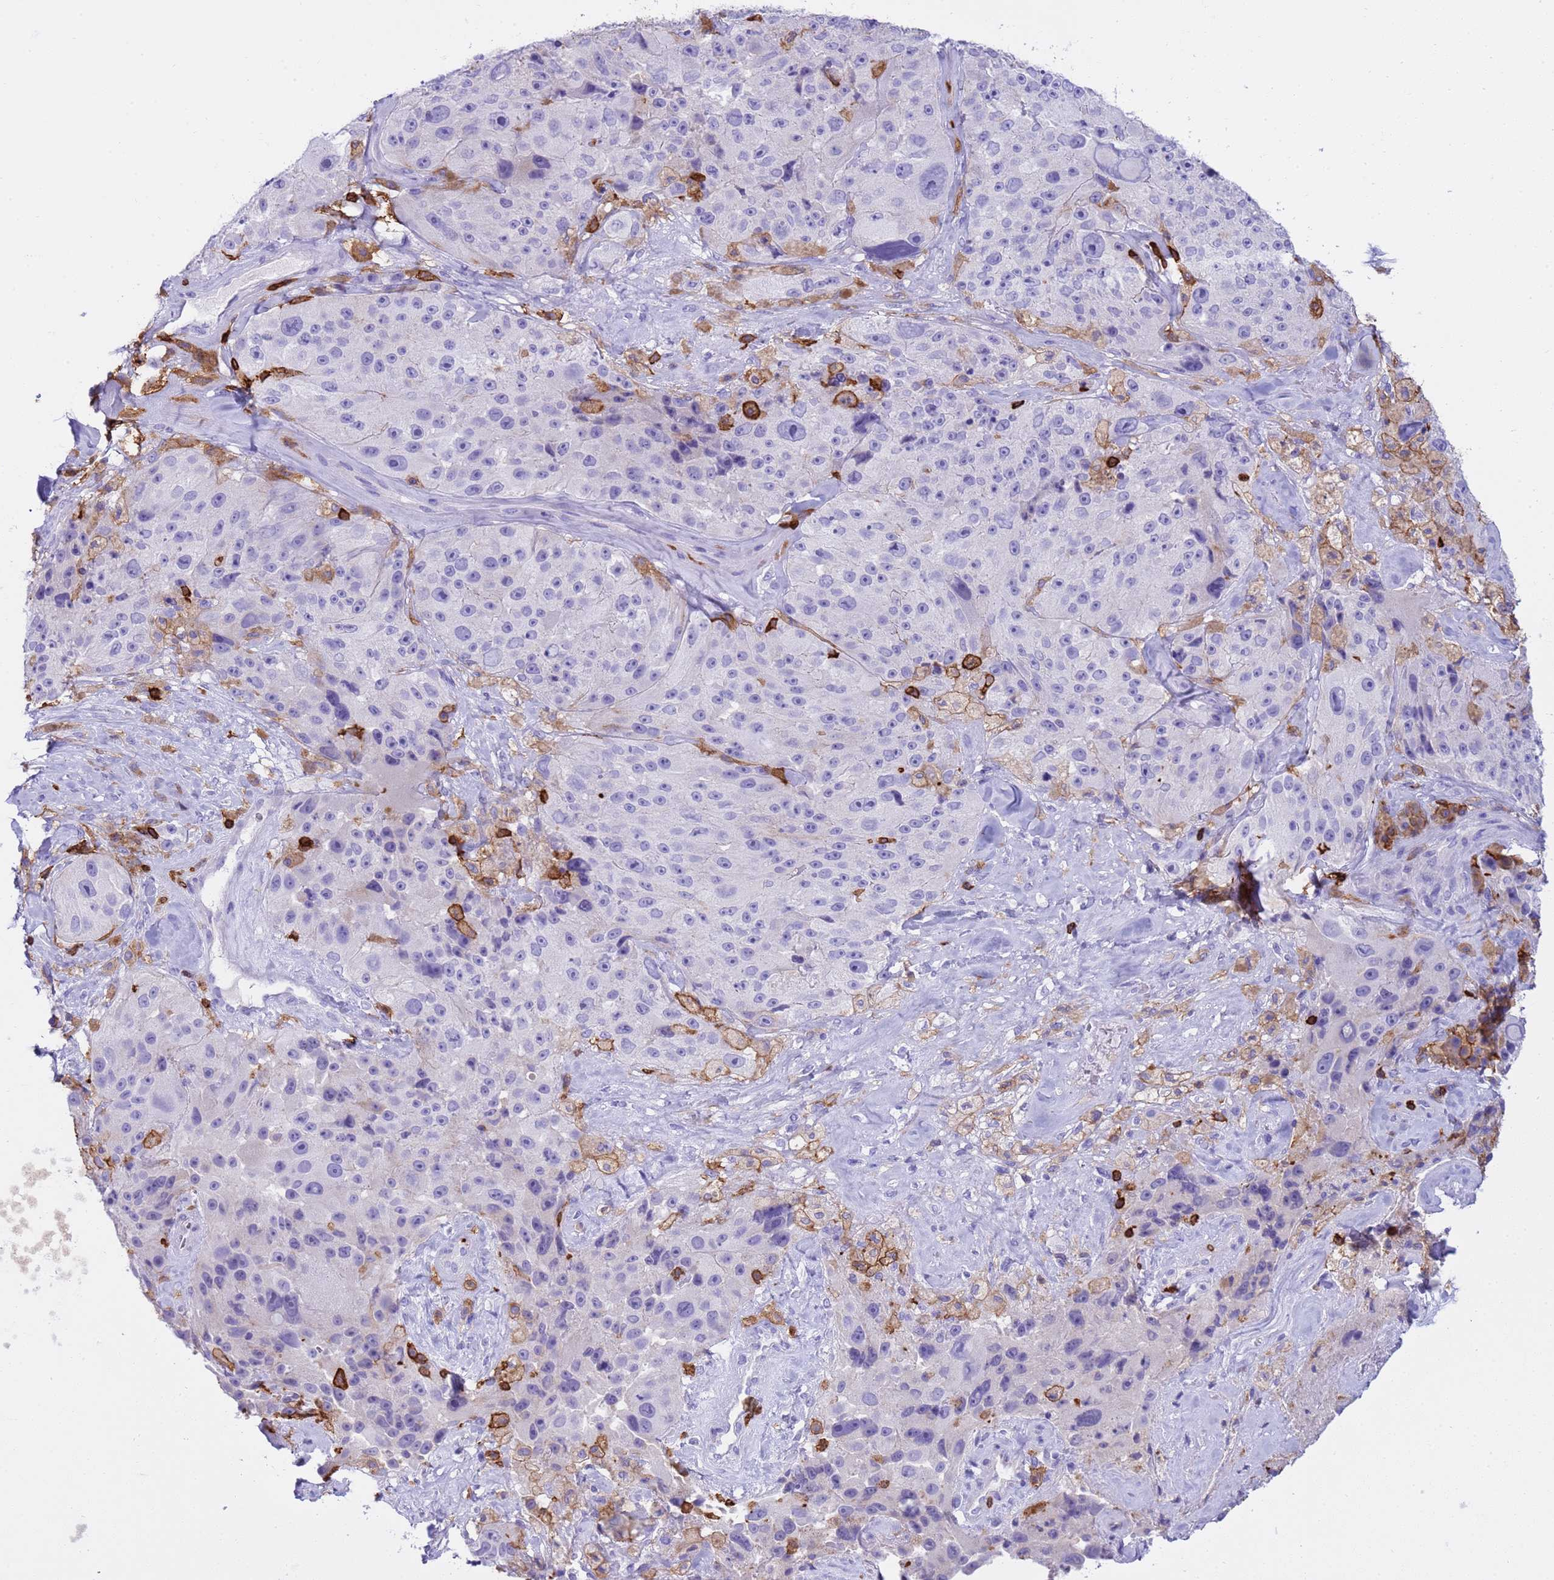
{"staining": {"intensity": "negative", "quantity": "none", "location": "none"}, "tissue": "melanoma", "cell_type": "Tumor cells", "image_type": "cancer", "snomed": [{"axis": "morphology", "description": "Malignant melanoma, Metastatic site"}, {"axis": "topography", "description": "Lymph node"}], "caption": "Immunohistochemistry image of malignant melanoma (metastatic site) stained for a protein (brown), which displays no staining in tumor cells. (DAB (3,3'-diaminobenzidine) immunohistochemistry, high magnification).", "gene": "IRF5", "patient": {"sex": "male", "age": 62}}